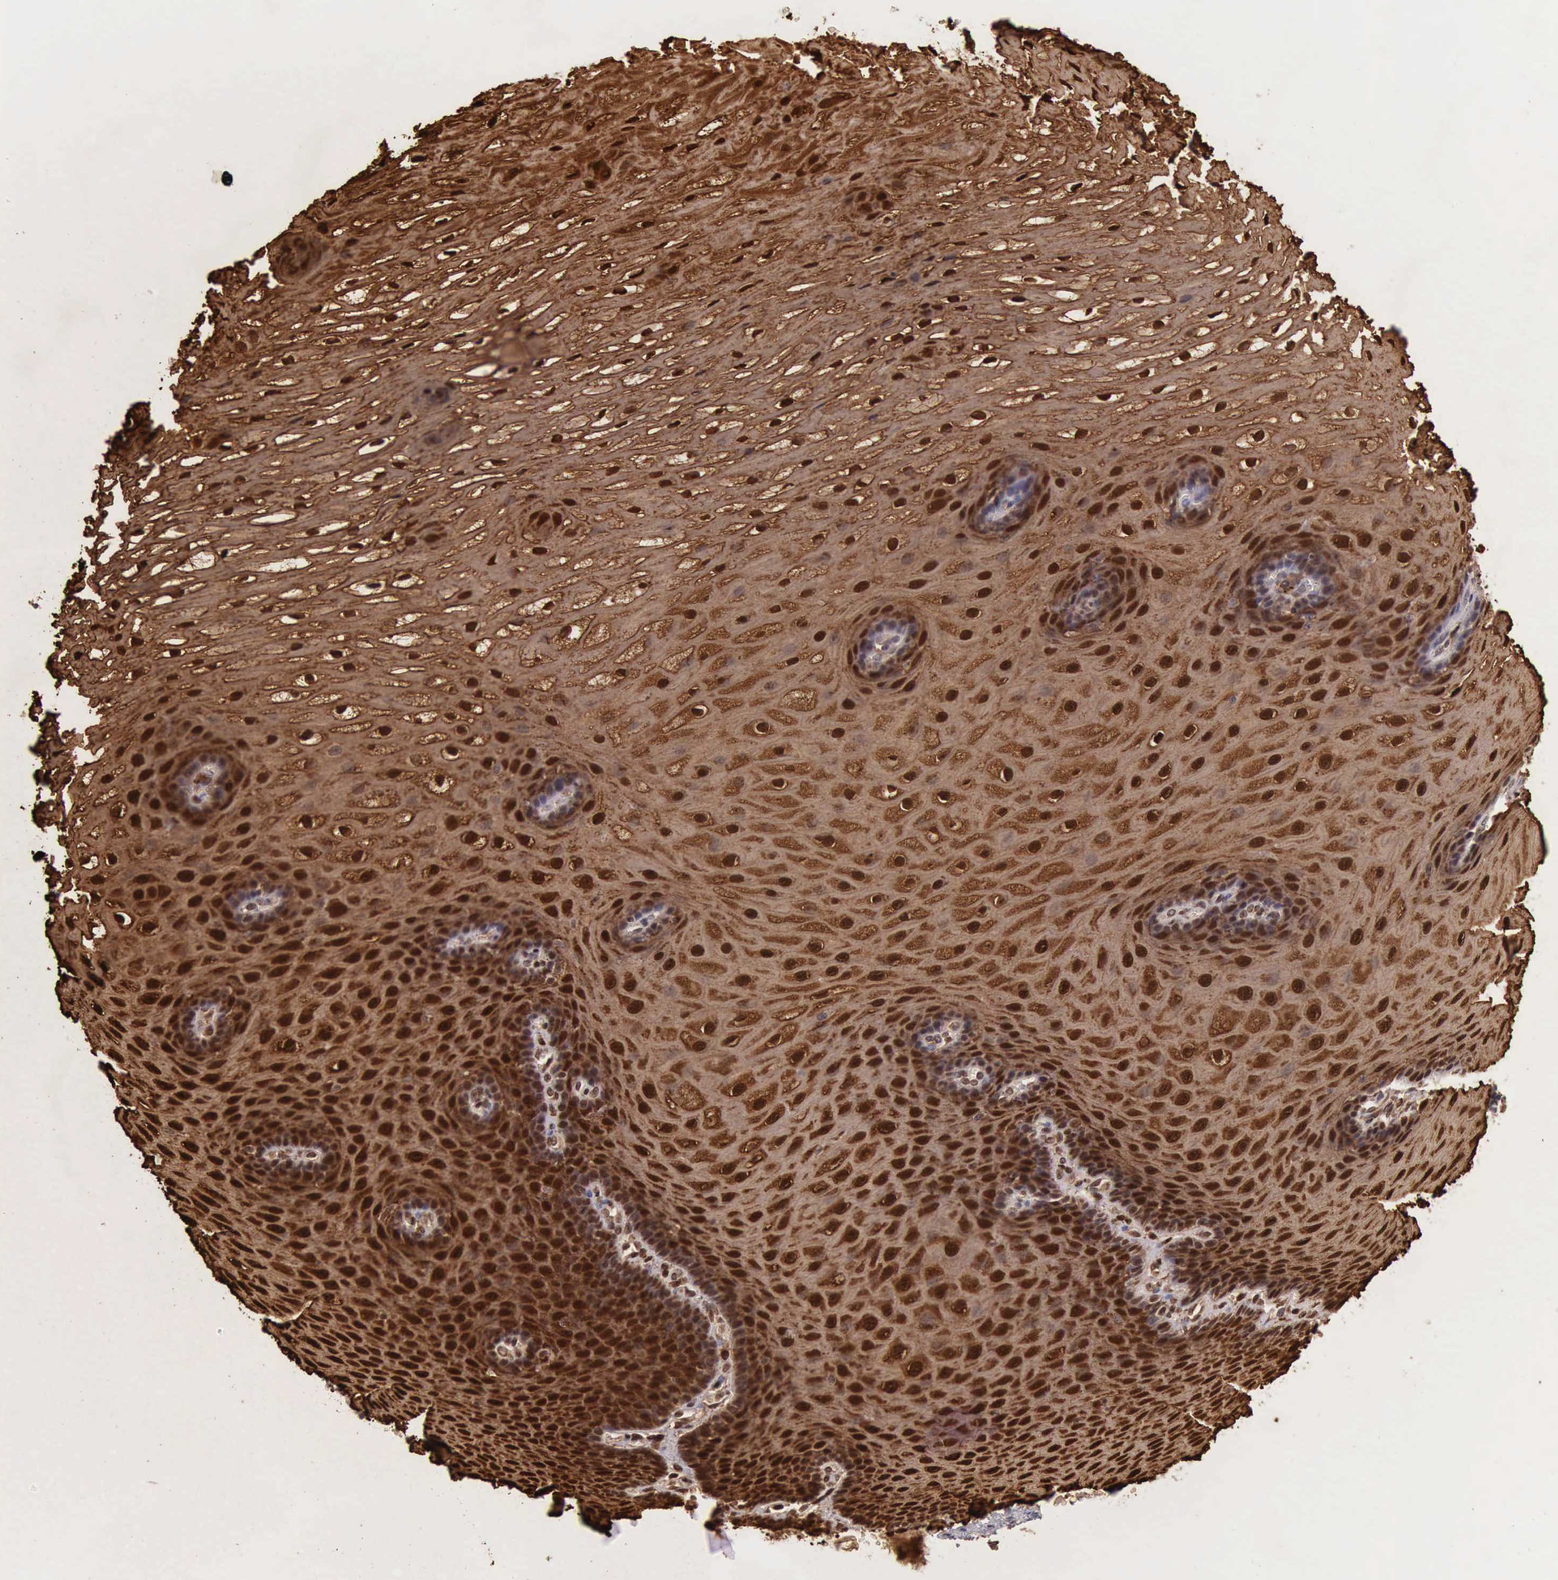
{"staining": {"intensity": "strong", "quantity": ">75%", "location": "cytoplasmic/membranous,nuclear"}, "tissue": "esophagus", "cell_type": "Squamous epithelial cells", "image_type": "normal", "snomed": [{"axis": "morphology", "description": "Normal tissue, NOS"}, {"axis": "morphology", "description": "Adenocarcinoma, NOS"}, {"axis": "topography", "description": "Esophagus"}, {"axis": "topography", "description": "Stomach"}], "caption": "Immunohistochemical staining of normal human esophagus shows high levels of strong cytoplasmic/membranous,nuclear staining in approximately >75% of squamous epithelial cells. Nuclei are stained in blue.", "gene": "CSTA", "patient": {"sex": "male", "age": 62}}